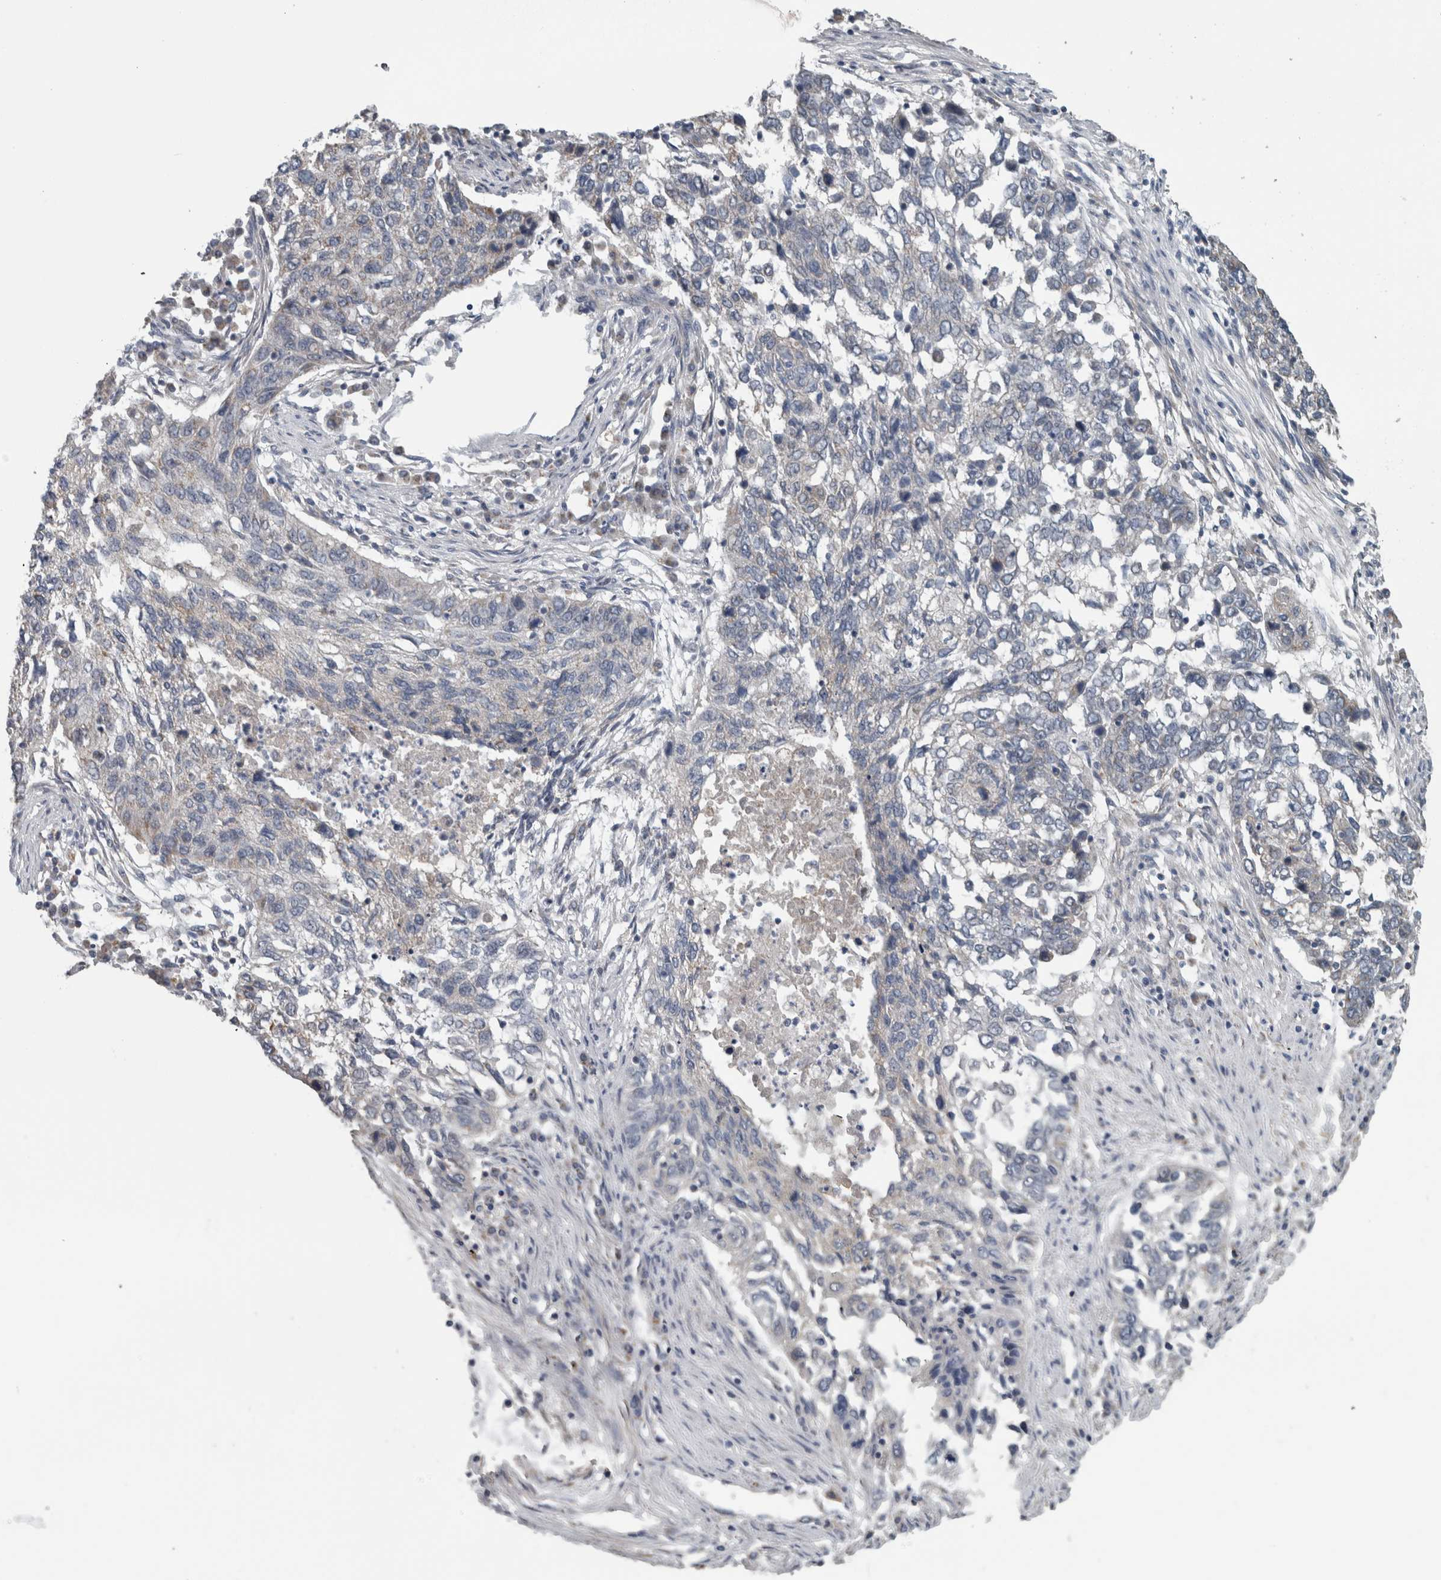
{"staining": {"intensity": "weak", "quantity": "<25%", "location": "cytoplasmic/membranous"}, "tissue": "lung cancer", "cell_type": "Tumor cells", "image_type": "cancer", "snomed": [{"axis": "morphology", "description": "Squamous cell carcinoma, NOS"}, {"axis": "topography", "description": "Lung"}], "caption": "Tumor cells show no significant expression in lung cancer (squamous cell carcinoma). (IHC, brightfield microscopy, high magnification).", "gene": "ARMC1", "patient": {"sex": "female", "age": 63}}